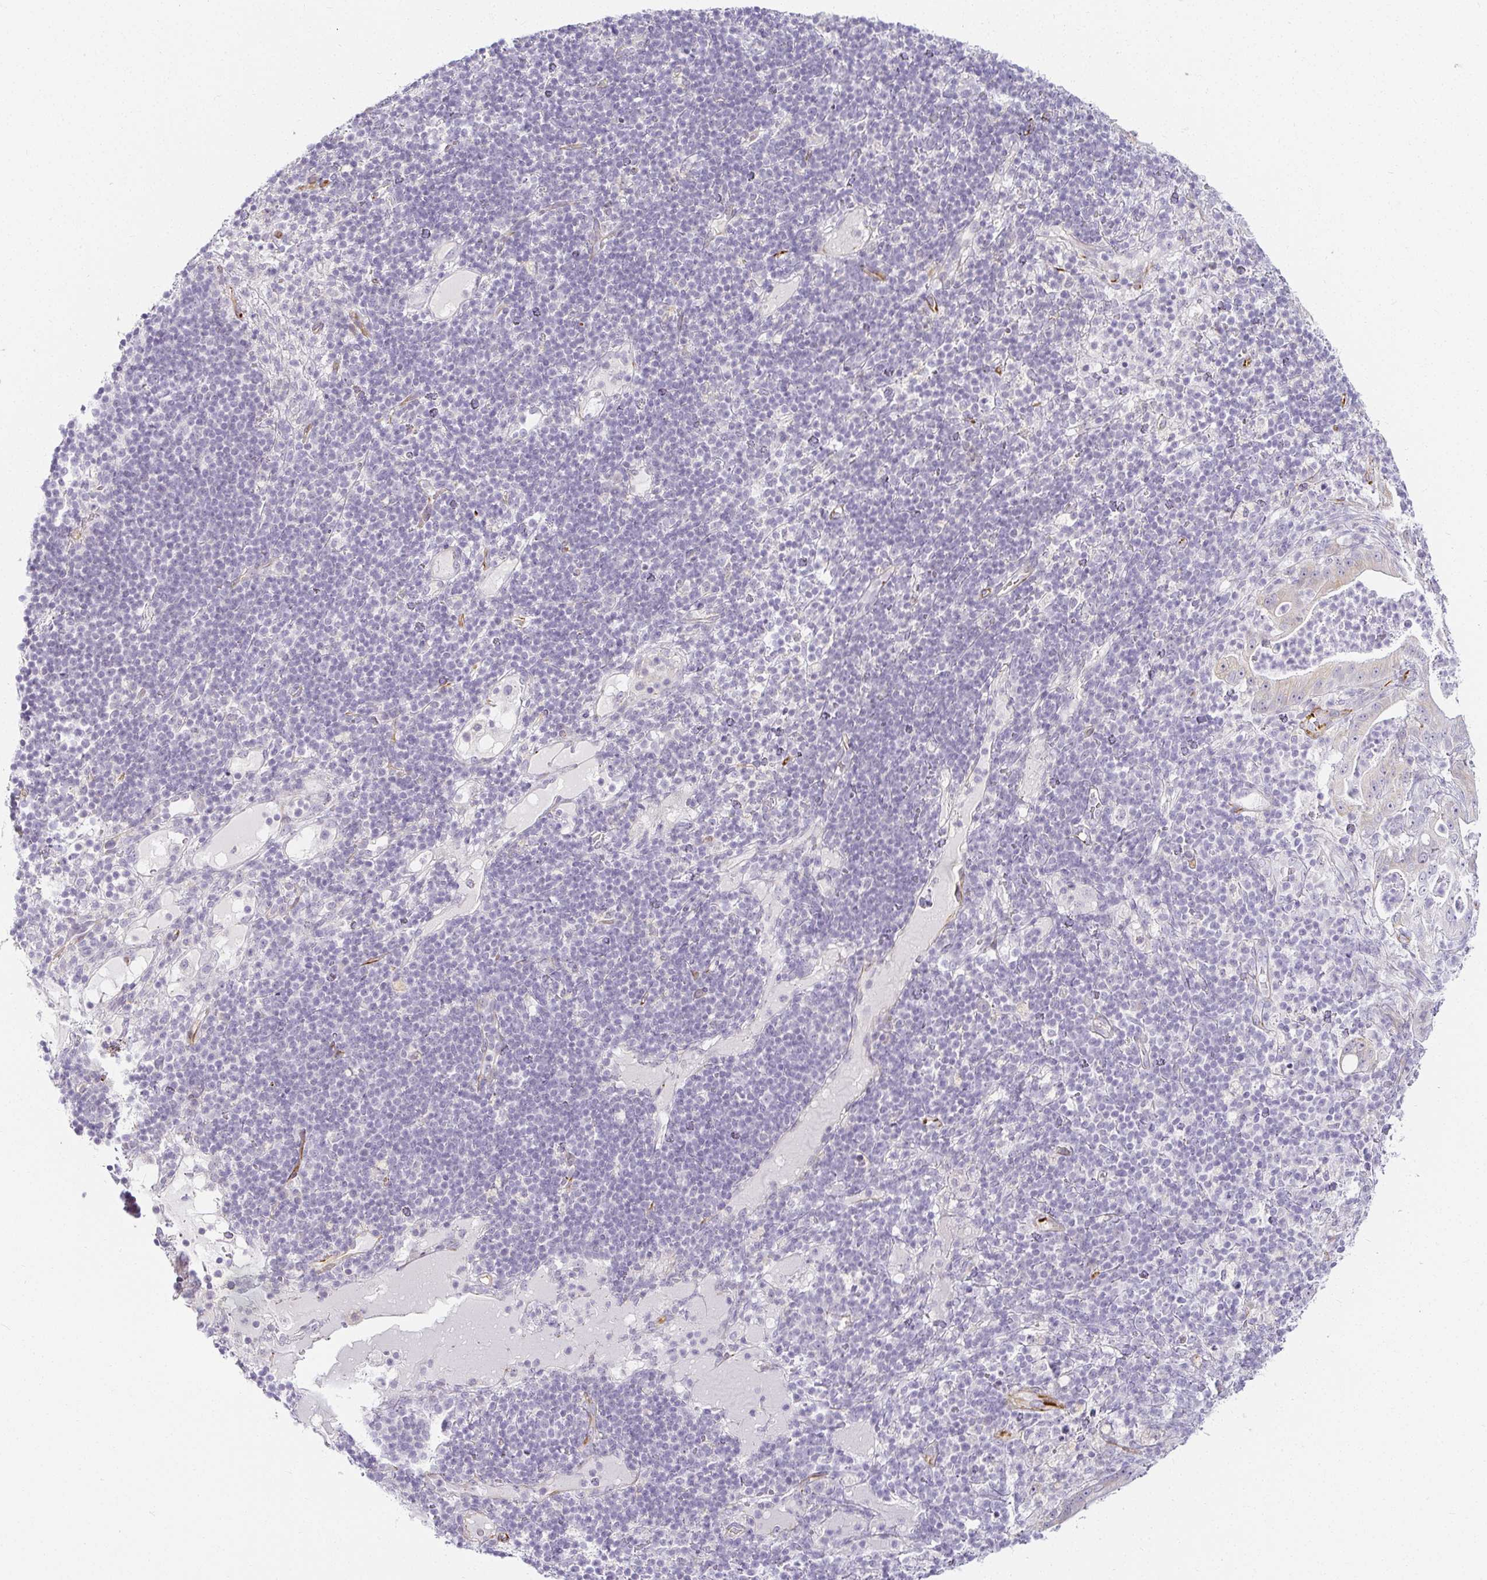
{"staining": {"intensity": "negative", "quantity": "none", "location": "none"}, "tissue": "pancreatic cancer", "cell_type": "Tumor cells", "image_type": "cancer", "snomed": [{"axis": "morphology", "description": "Adenocarcinoma, NOS"}, {"axis": "topography", "description": "Pancreas"}], "caption": "Image shows no protein expression in tumor cells of pancreatic adenocarcinoma tissue. (Stains: DAB (3,3'-diaminobenzidine) immunohistochemistry with hematoxylin counter stain, Microscopy: brightfield microscopy at high magnification).", "gene": "ACAN", "patient": {"sex": "male", "age": 71}}